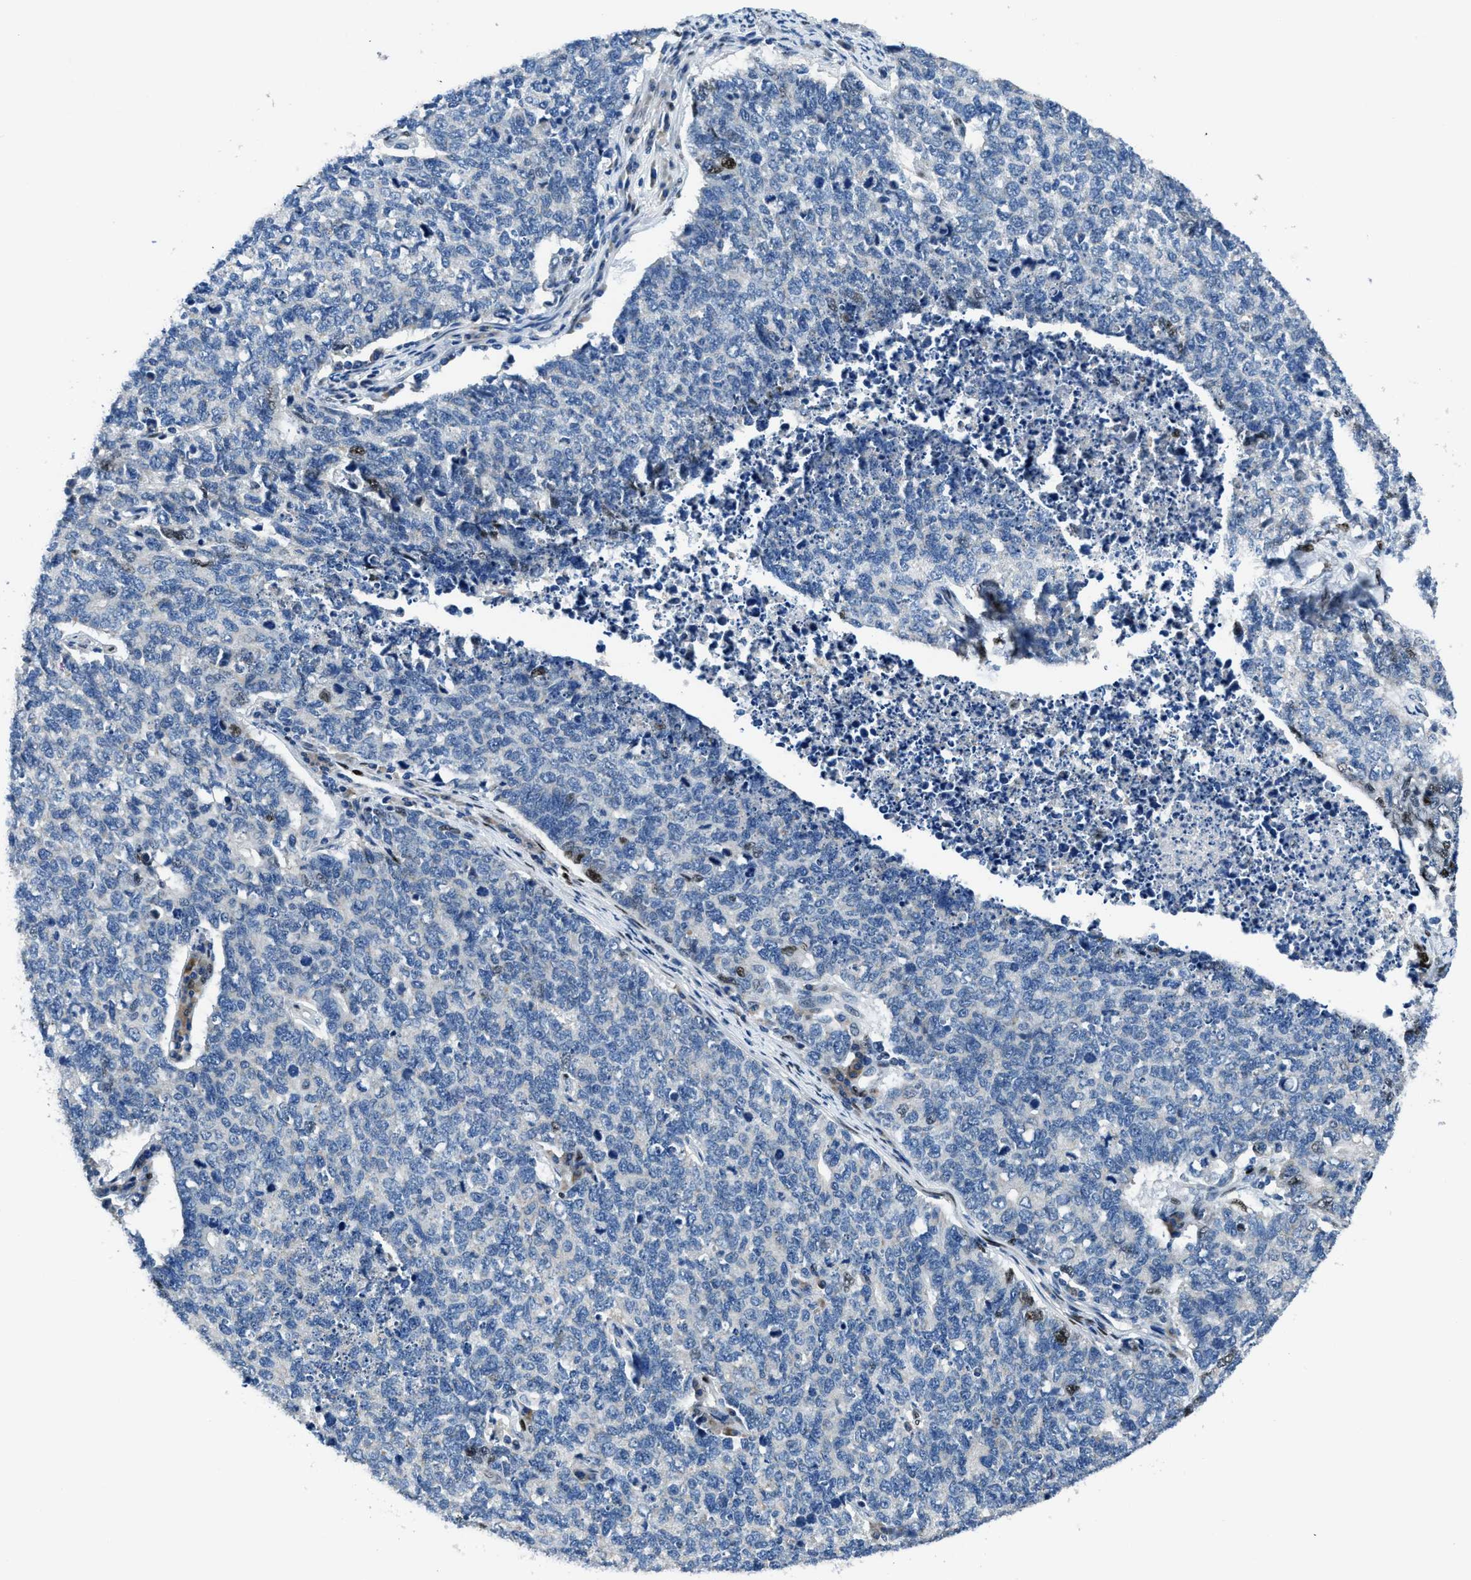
{"staining": {"intensity": "negative", "quantity": "none", "location": "none"}, "tissue": "cervical cancer", "cell_type": "Tumor cells", "image_type": "cancer", "snomed": [{"axis": "morphology", "description": "Squamous cell carcinoma, NOS"}, {"axis": "topography", "description": "Cervix"}], "caption": "An immunohistochemistry (IHC) image of cervical cancer (squamous cell carcinoma) is shown. There is no staining in tumor cells of cervical cancer (squamous cell carcinoma).", "gene": "EGR1", "patient": {"sex": "female", "age": 63}}